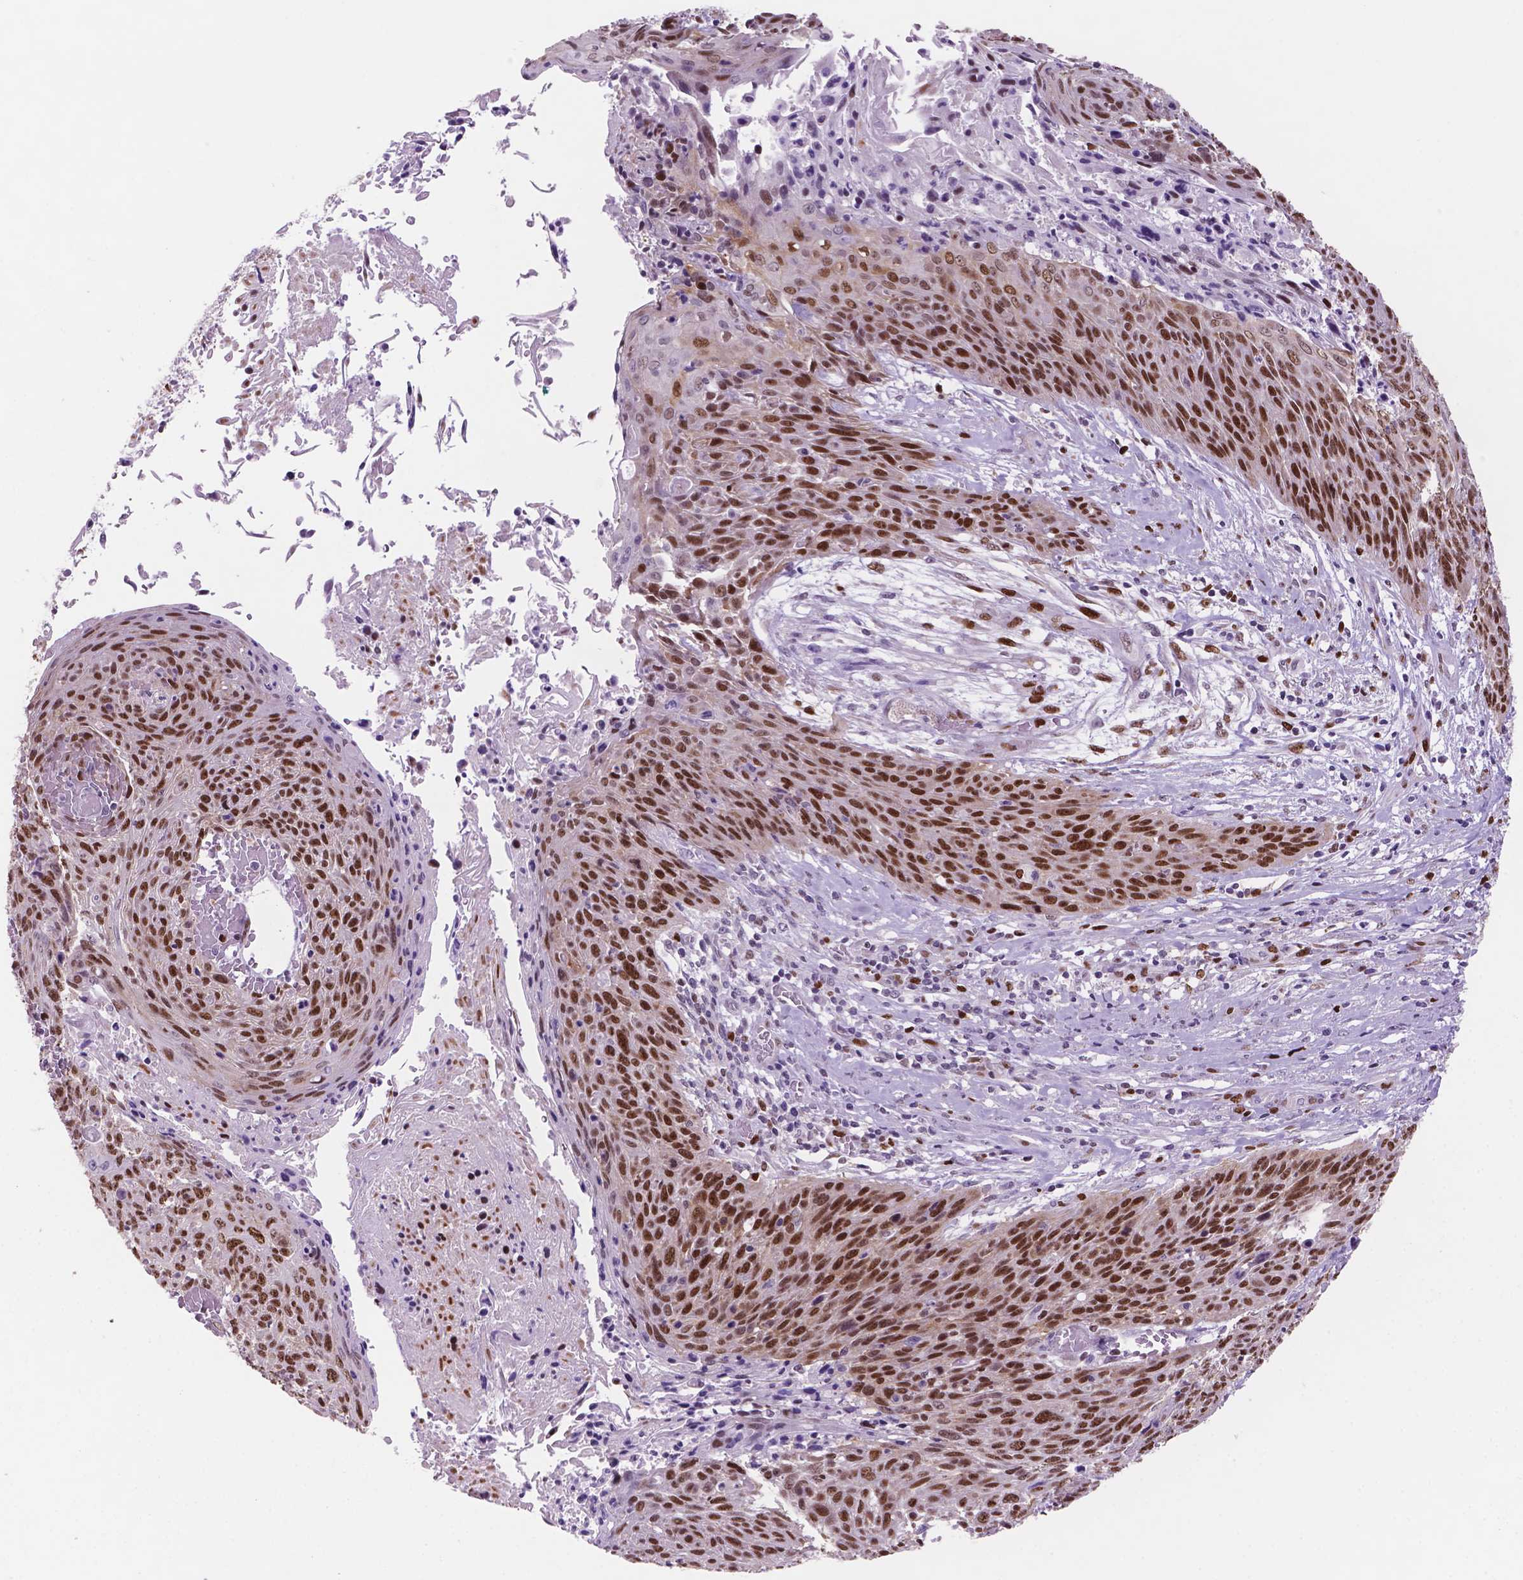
{"staining": {"intensity": "moderate", "quantity": ">75%", "location": "nuclear"}, "tissue": "cervical cancer", "cell_type": "Tumor cells", "image_type": "cancer", "snomed": [{"axis": "morphology", "description": "Squamous cell carcinoma, NOS"}, {"axis": "topography", "description": "Cervix"}], "caption": "DAB (3,3'-diaminobenzidine) immunohistochemical staining of cervical cancer (squamous cell carcinoma) exhibits moderate nuclear protein expression in about >75% of tumor cells.", "gene": "NCAPH2", "patient": {"sex": "female", "age": 45}}